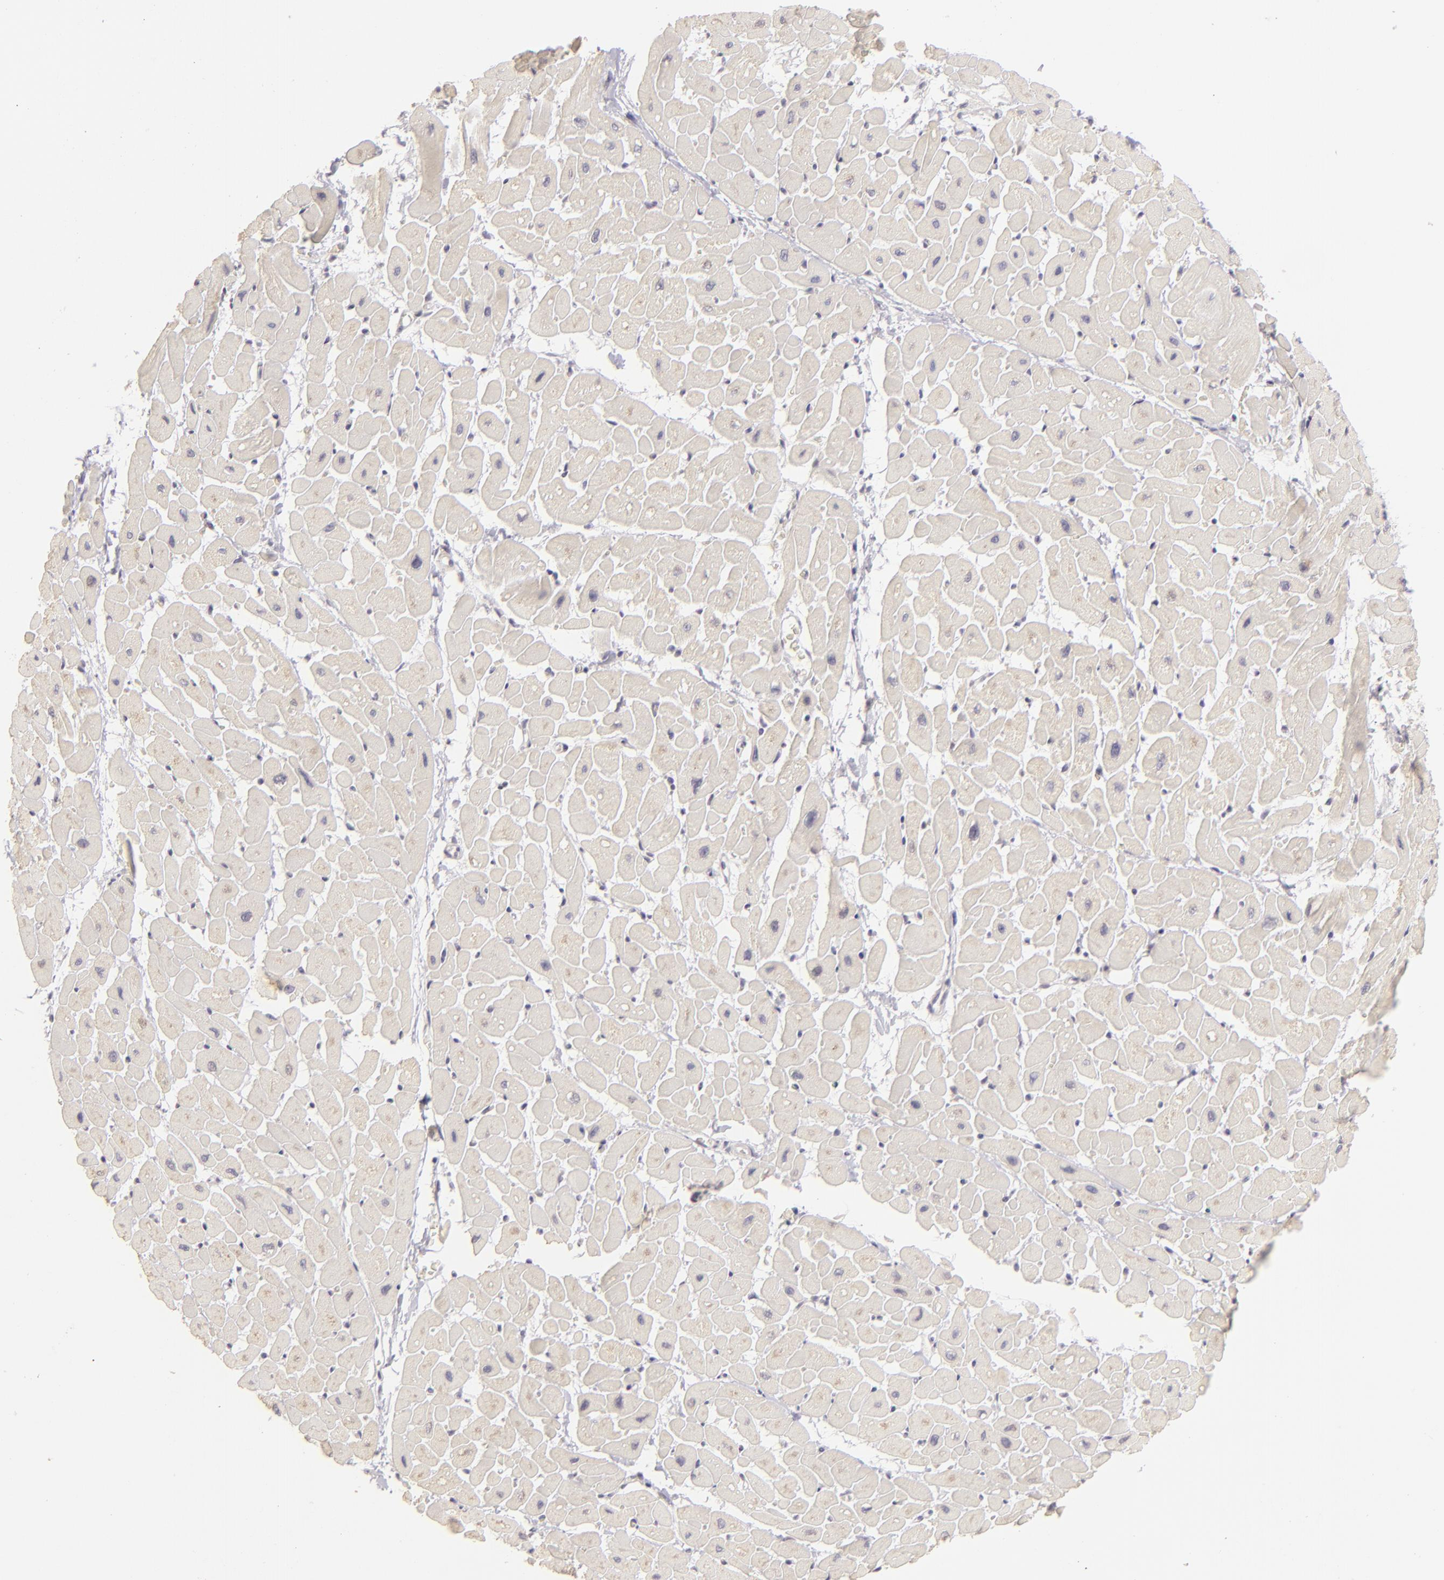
{"staining": {"intensity": "negative", "quantity": "none", "location": "none"}, "tissue": "heart muscle", "cell_type": "Cardiomyocytes", "image_type": "normal", "snomed": [{"axis": "morphology", "description": "Normal tissue, NOS"}, {"axis": "topography", "description": "Heart"}], "caption": "Immunohistochemical staining of normal heart muscle reveals no significant expression in cardiomyocytes. (Immunohistochemistry (ihc), brightfield microscopy, high magnification).", "gene": "SIX1", "patient": {"sex": "male", "age": 45}}